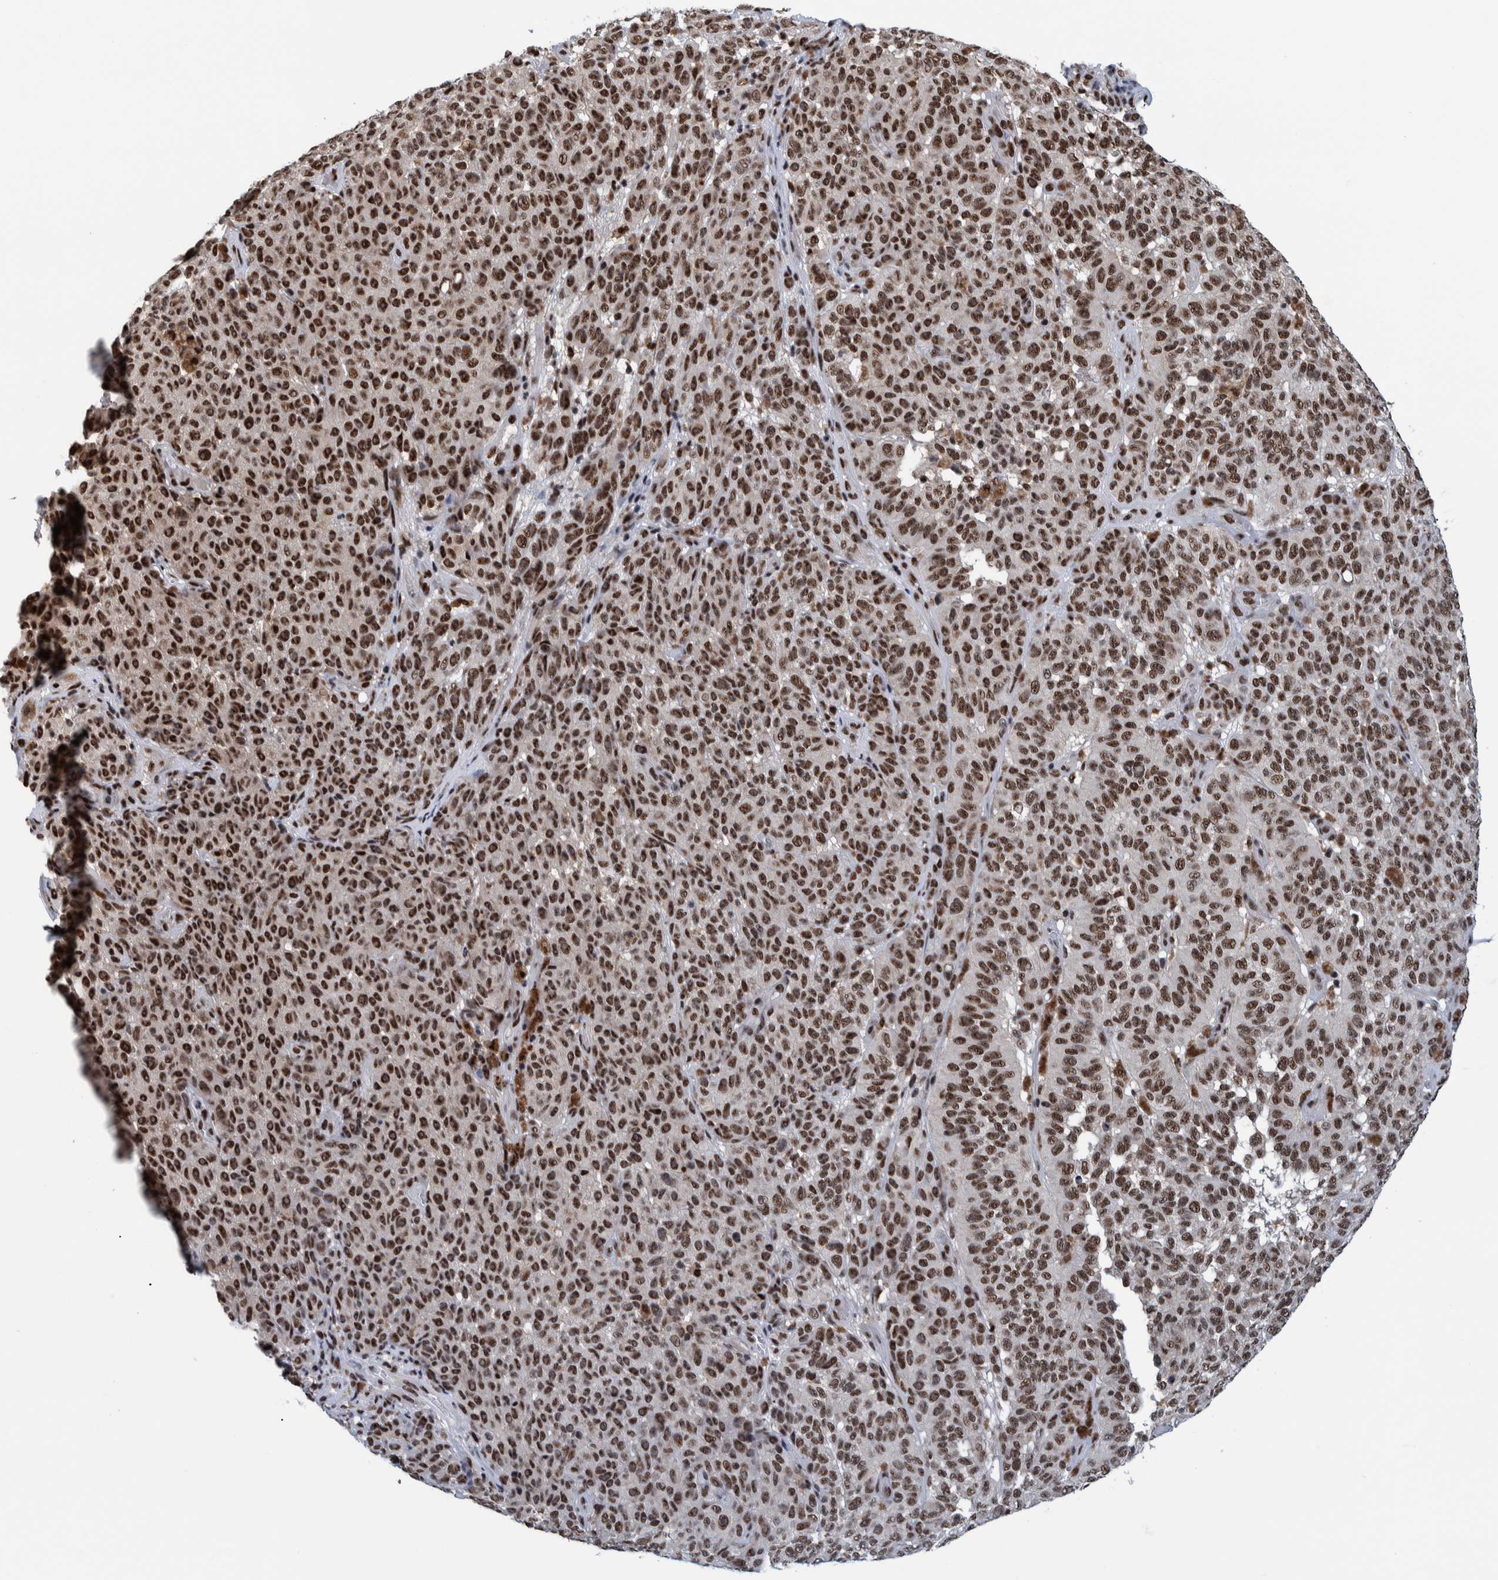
{"staining": {"intensity": "strong", "quantity": ">75%", "location": "nuclear"}, "tissue": "melanoma", "cell_type": "Tumor cells", "image_type": "cancer", "snomed": [{"axis": "morphology", "description": "Malignant melanoma, NOS"}, {"axis": "topography", "description": "Skin"}], "caption": "Protein staining of malignant melanoma tissue exhibits strong nuclear staining in approximately >75% of tumor cells.", "gene": "EFTUD2", "patient": {"sex": "female", "age": 82}}